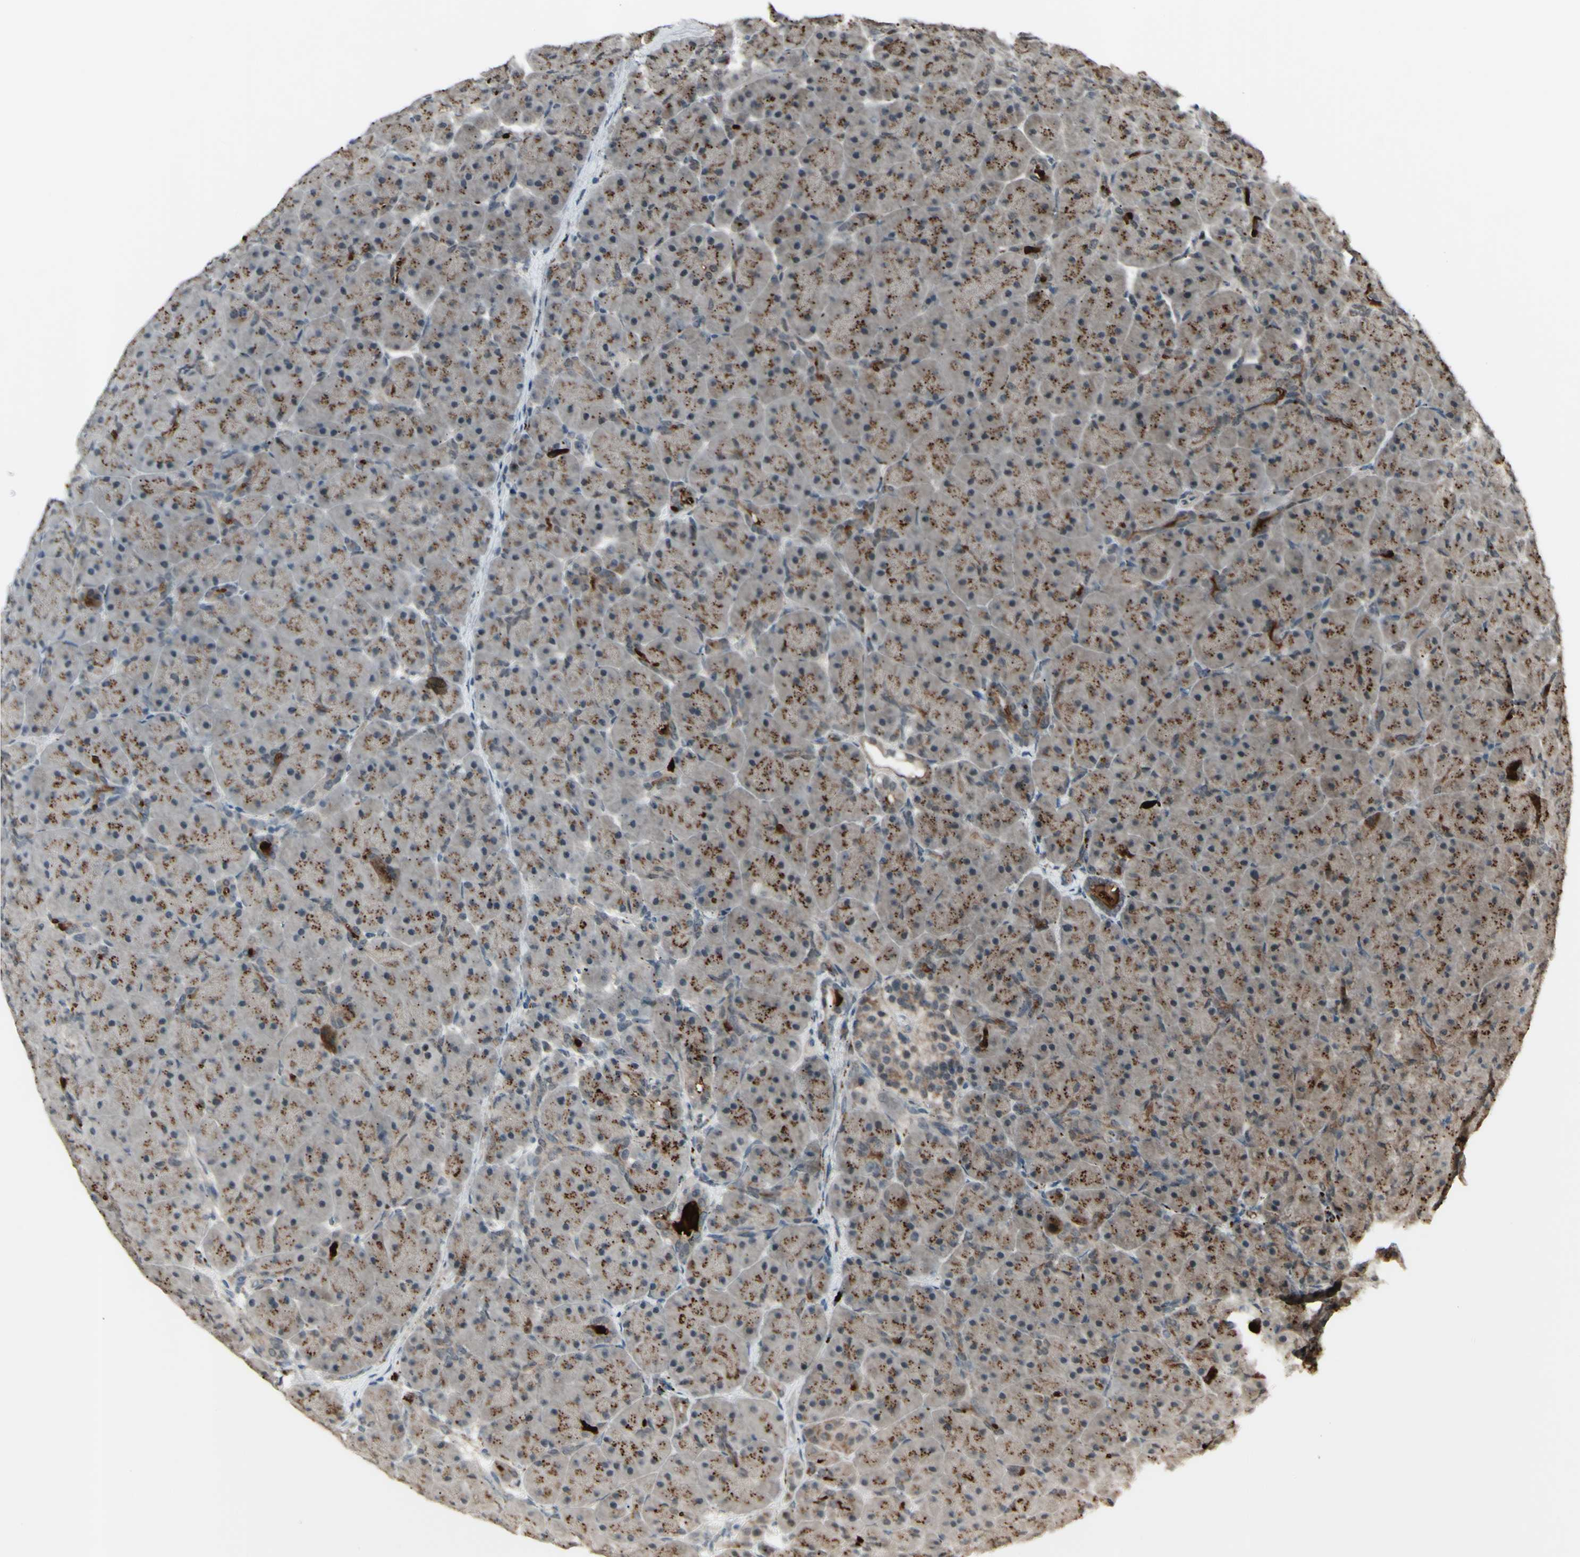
{"staining": {"intensity": "strong", "quantity": ">75%", "location": "cytoplasmic/membranous,nuclear"}, "tissue": "pancreas", "cell_type": "Exocrine glandular cells", "image_type": "normal", "snomed": [{"axis": "morphology", "description": "Normal tissue, NOS"}, {"axis": "topography", "description": "Pancreas"}], "caption": "Pancreas stained with immunohistochemistry demonstrates strong cytoplasmic/membranous,nuclear staining in about >75% of exocrine glandular cells. The protein is shown in brown color, while the nuclei are stained blue.", "gene": "MLF2", "patient": {"sex": "male", "age": 66}}